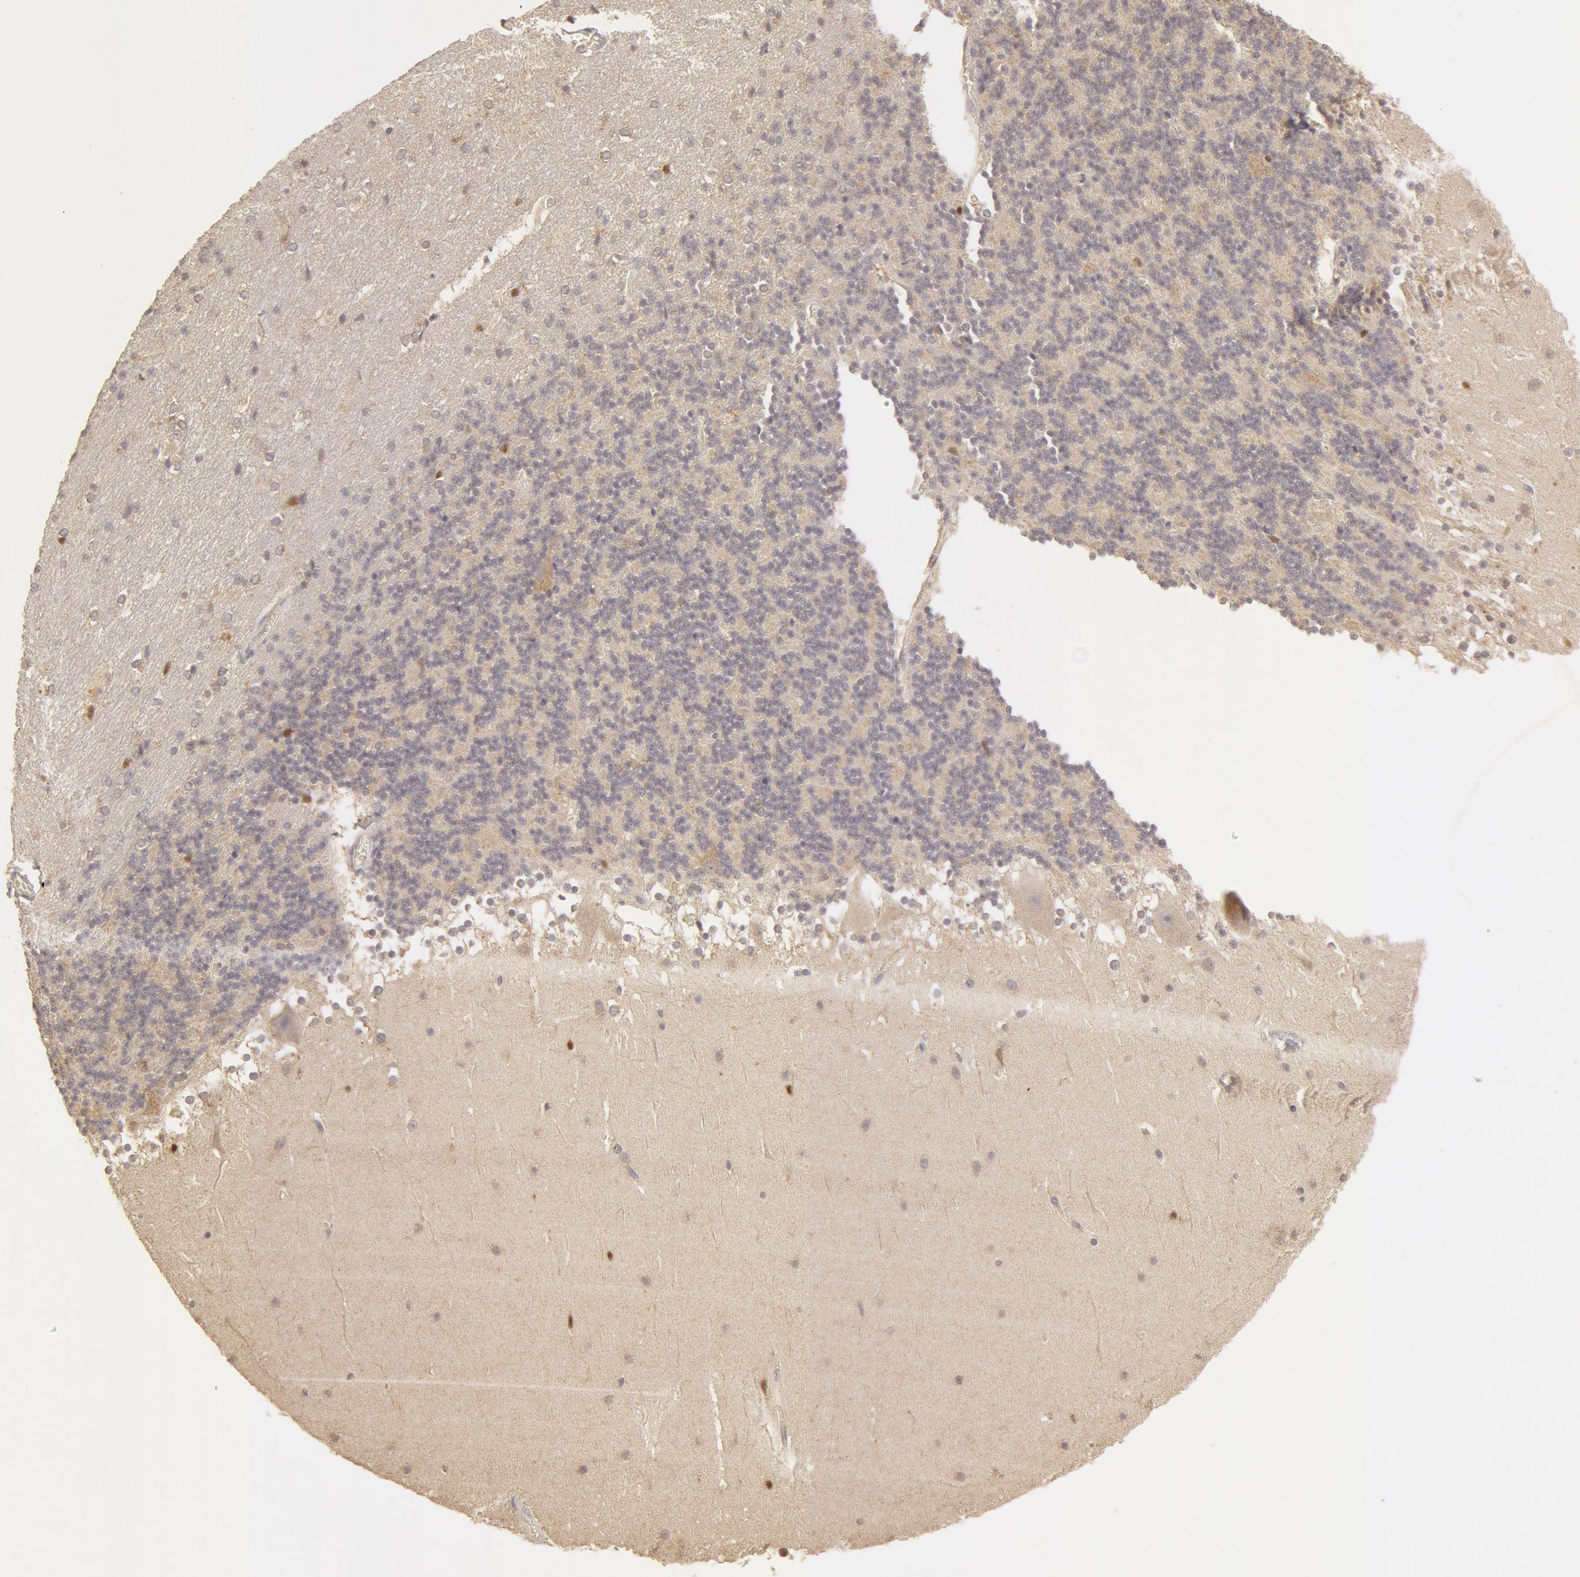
{"staining": {"intensity": "negative", "quantity": "none", "location": "none"}, "tissue": "cerebellum", "cell_type": "Cells in granular layer", "image_type": "normal", "snomed": [{"axis": "morphology", "description": "Normal tissue, NOS"}, {"axis": "topography", "description": "Cerebellum"}], "caption": "Cells in granular layer show no significant staining in normal cerebellum. (IHC, brightfield microscopy, high magnification).", "gene": "ADPRH", "patient": {"sex": "female", "age": 19}}